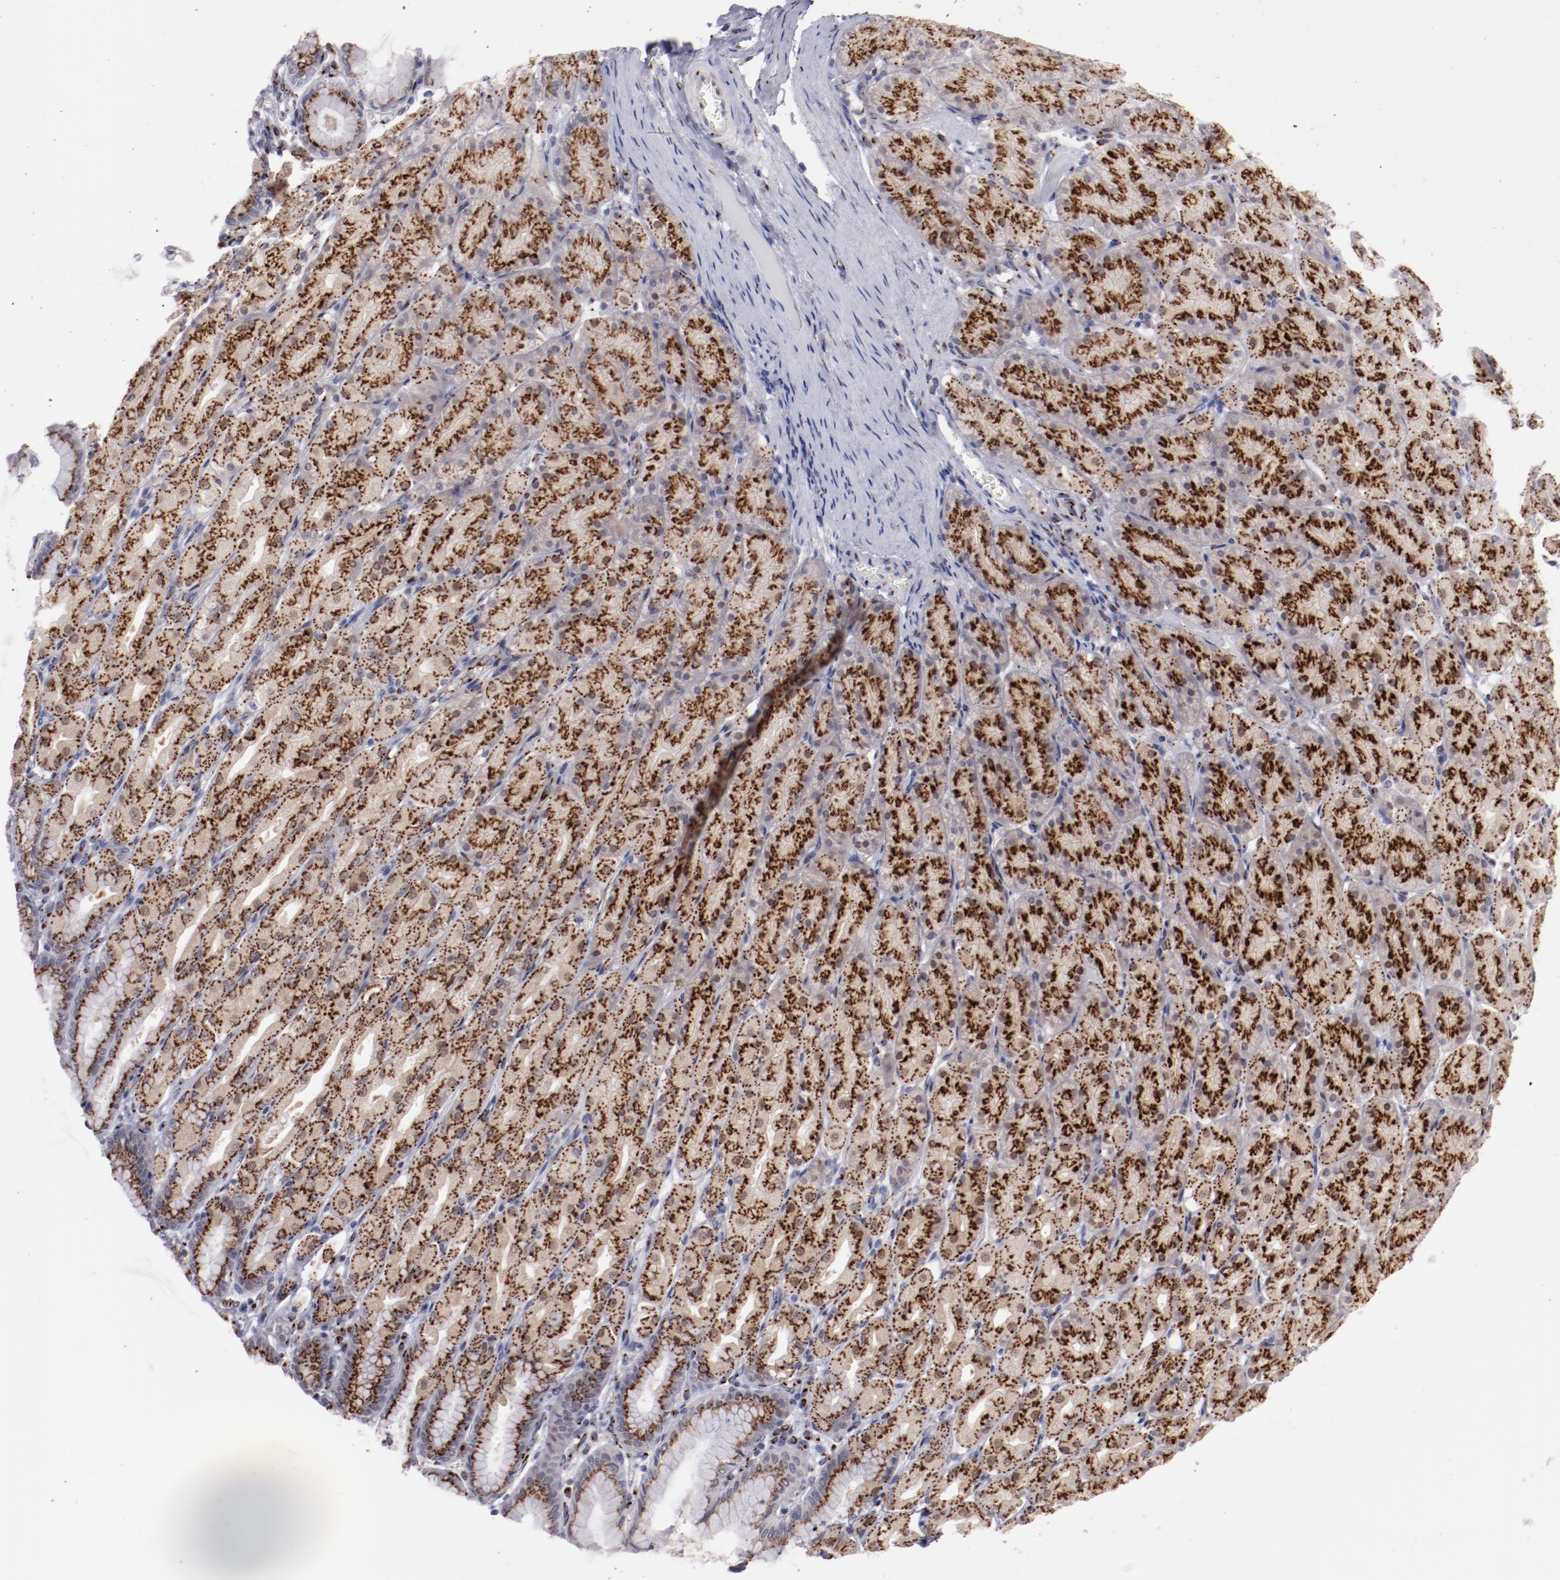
{"staining": {"intensity": "strong", "quantity": ">75%", "location": "cytoplasmic/membranous"}, "tissue": "stomach", "cell_type": "Glandular cells", "image_type": "normal", "snomed": [{"axis": "morphology", "description": "Normal tissue, NOS"}, {"axis": "topography", "description": "Stomach, upper"}], "caption": "A high amount of strong cytoplasmic/membranous staining is seen in about >75% of glandular cells in benign stomach.", "gene": "GOLIM4", "patient": {"sex": "female", "age": 56}}